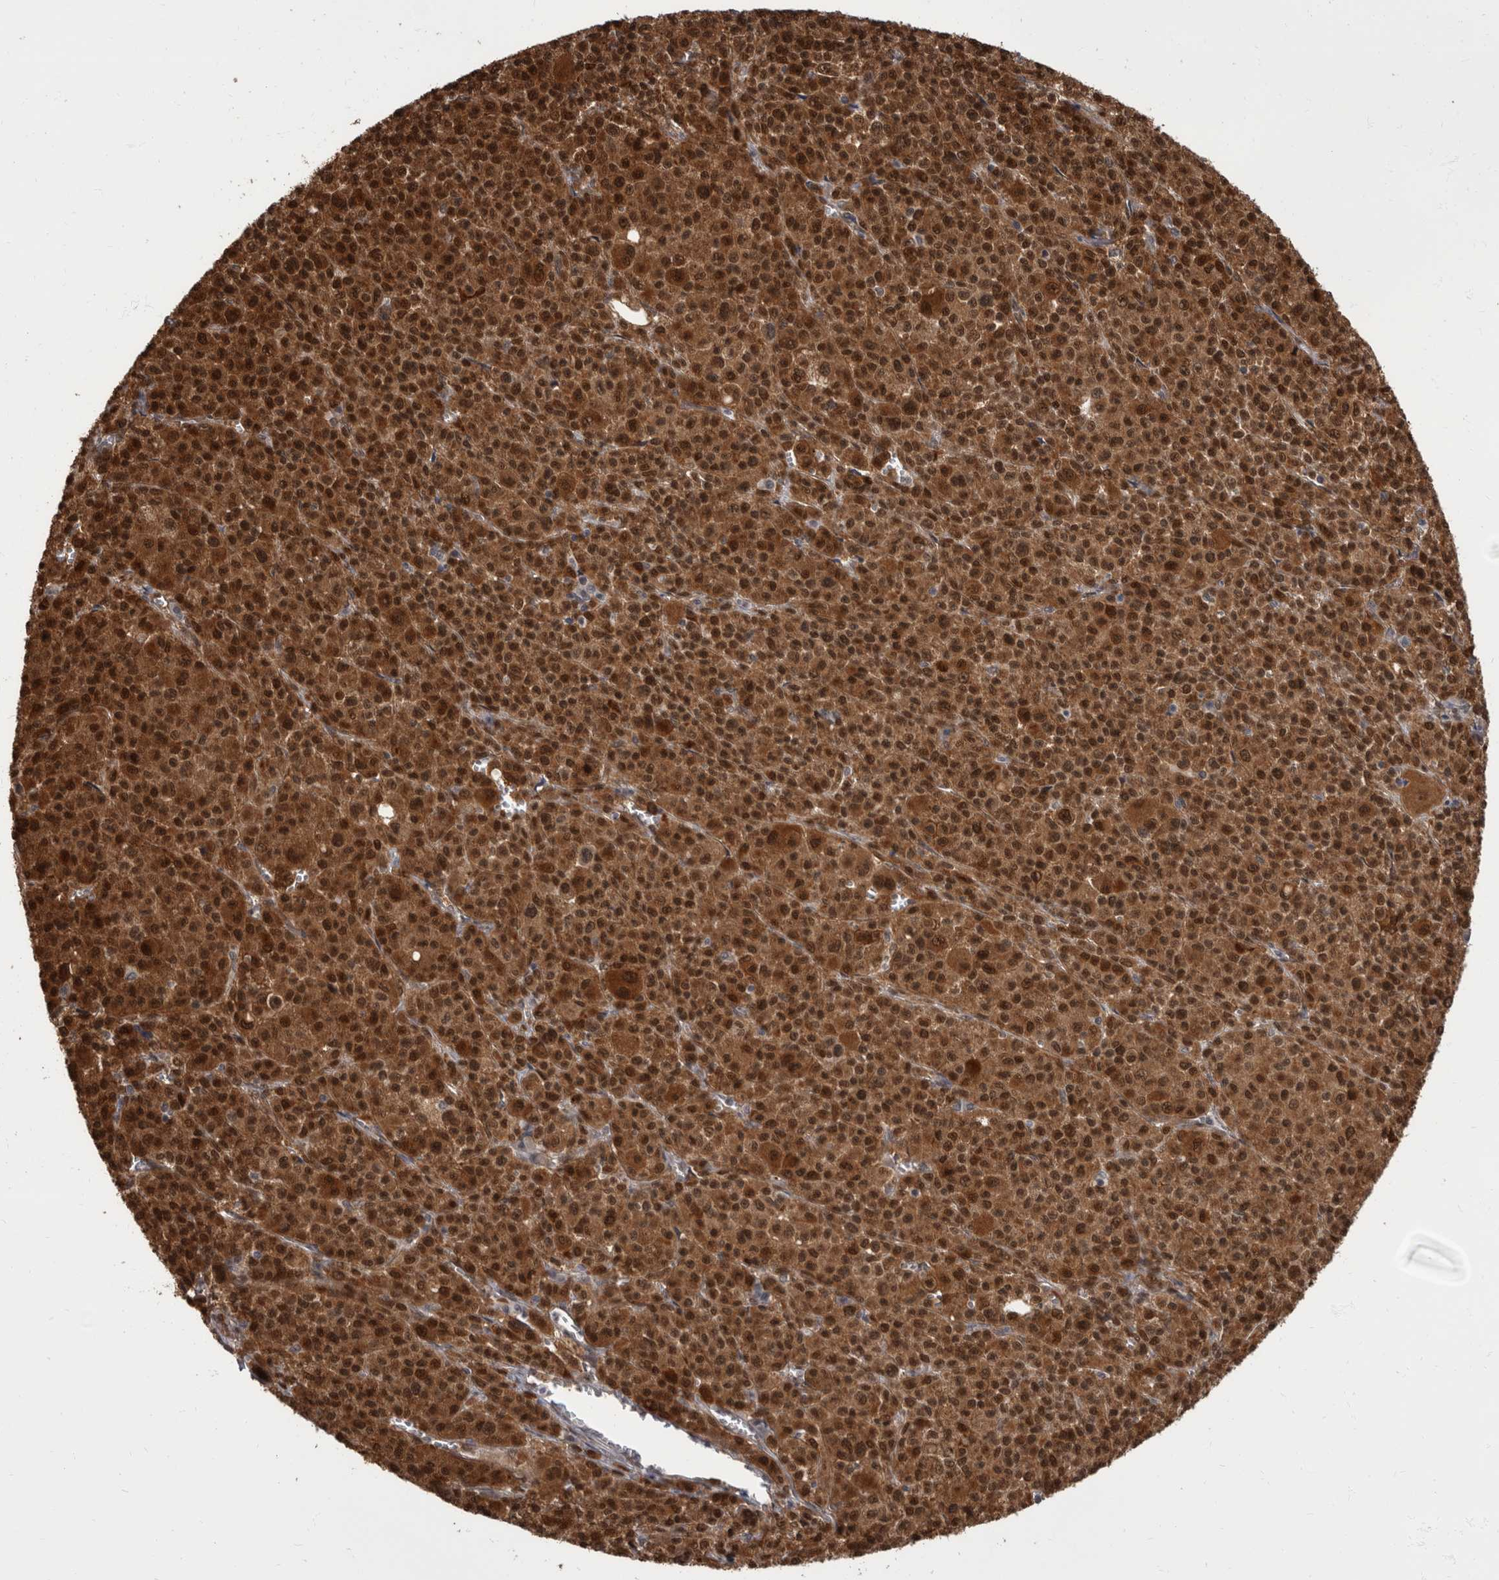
{"staining": {"intensity": "strong", "quantity": ">75%", "location": "cytoplasmic/membranous,nuclear"}, "tissue": "melanoma", "cell_type": "Tumor cells", "image_type": "cancer", "snomed": [{"axis": "morphology", "description": "Malignant melanoma, Metastatic site"}, {"axis": "topography", "description": "Skin"}], "caption": "Immunohistochemistry (IHC) histopathology image of malignant melanoma (metastatic site) stained for a protein (brown), which displays high levels of strong cytoplasmic/membranous and nuclear positivity in about >75% of tumor cells.", "gene": "AKT3", "patient": {"sex": "female", "age": 74}}